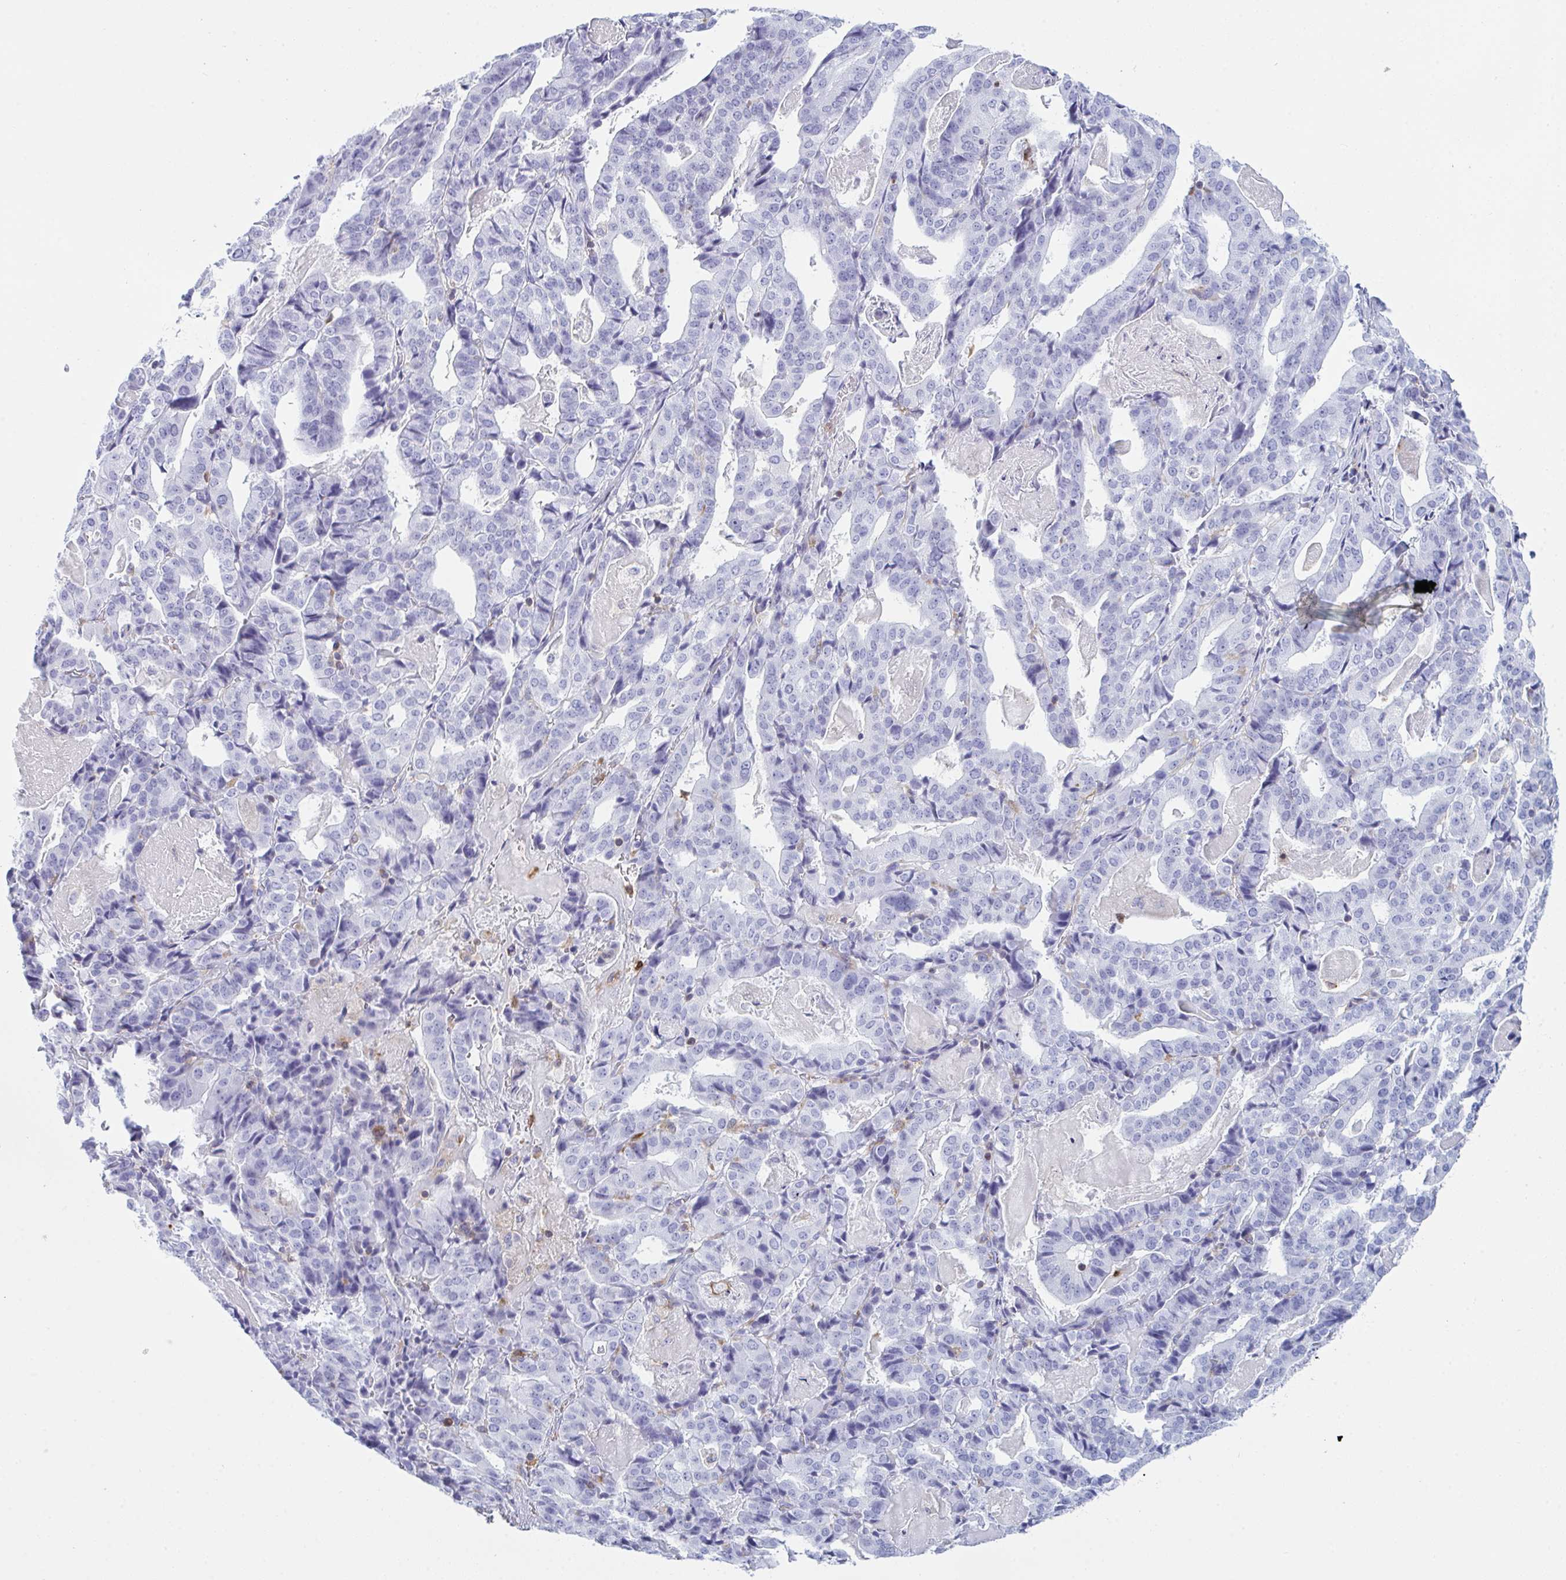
{"staining": {"intensity": "negative", "quantity": "none", "location": "none"}, "tissue": "stomach cancer", "cell_type": "Tumor cells", "image_type": "cancer", "snomed": [{"axis": "morphology", "description": "Adenocarcinoma, NOS"}, {"axis": "topography", "description": "Stomach"}], "caption": "Protein analysis of adenocarcinoma (stomach) displays no significant staining in tumor cells.", "gene": "MYO1F", "patient": {"sex": "male", "age": 48}}